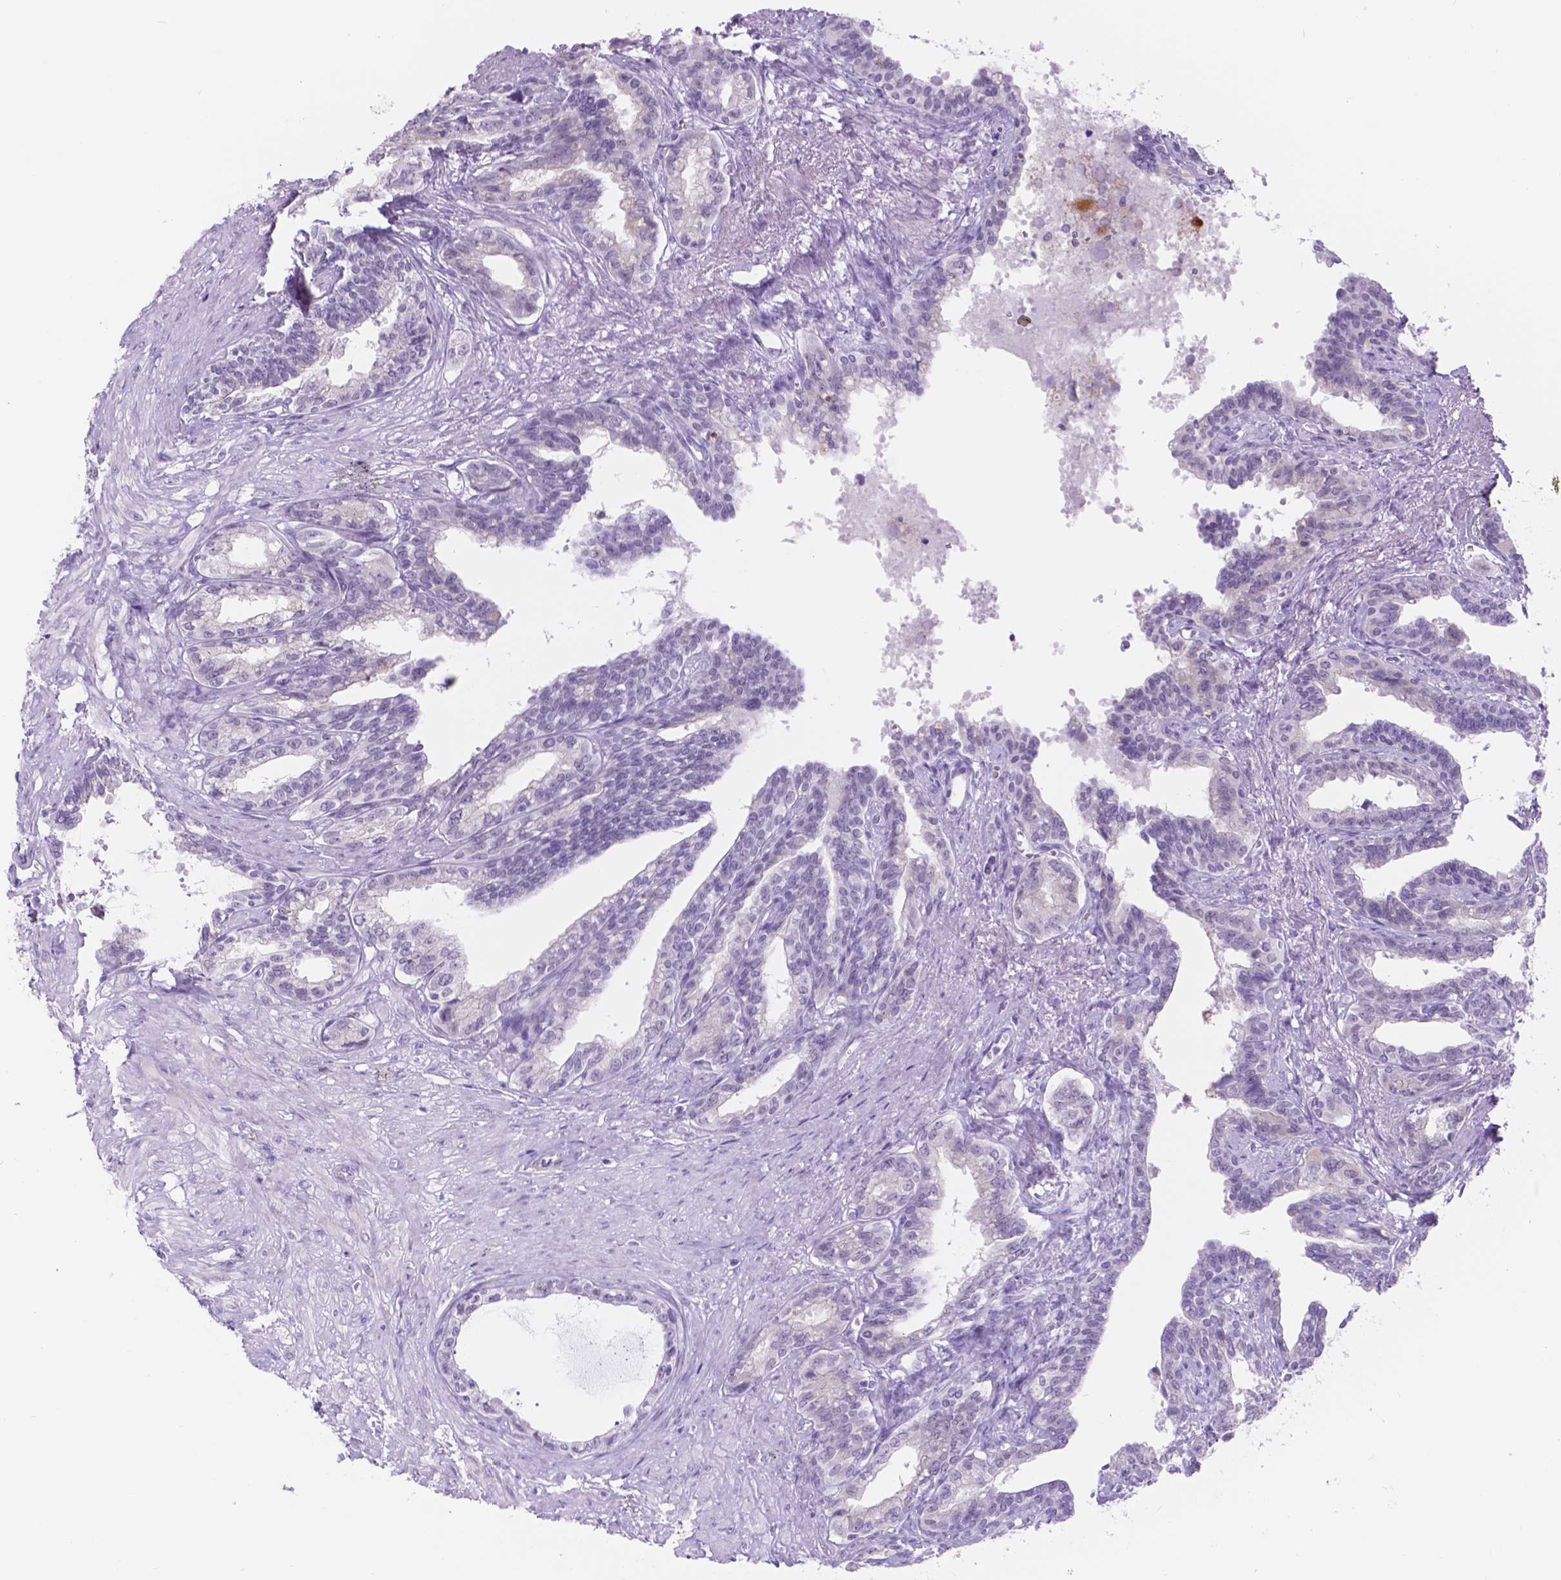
{"staining": {"intensity": "negative", "quantity": "none", "location": "none"}, "tissue": "seminal vesicle", "cell_type": "Glandular cells", "image_type": "normal", "snomed": [{"axis": "morphology", "description": "Normal tissue, NOS"}, {"axis": "morphology", "description": "Urothelial carcinoma, NOS"}, {"axis": "topography", "description": "Urinary bladder"}, {"axis": "topography", "description": "Seminal veicle"}], "caption": "A histopathology image of seminal vesicle stained for a protein exhibits no brown staining in glandular cells. The staining is performed using DAB (3,3'-diaminobenzidine) brown chromogen with nuclei counter-stained in using hematoxylin.", "gene": "DCC", "patient": {"sex": "male", "age": 76}}